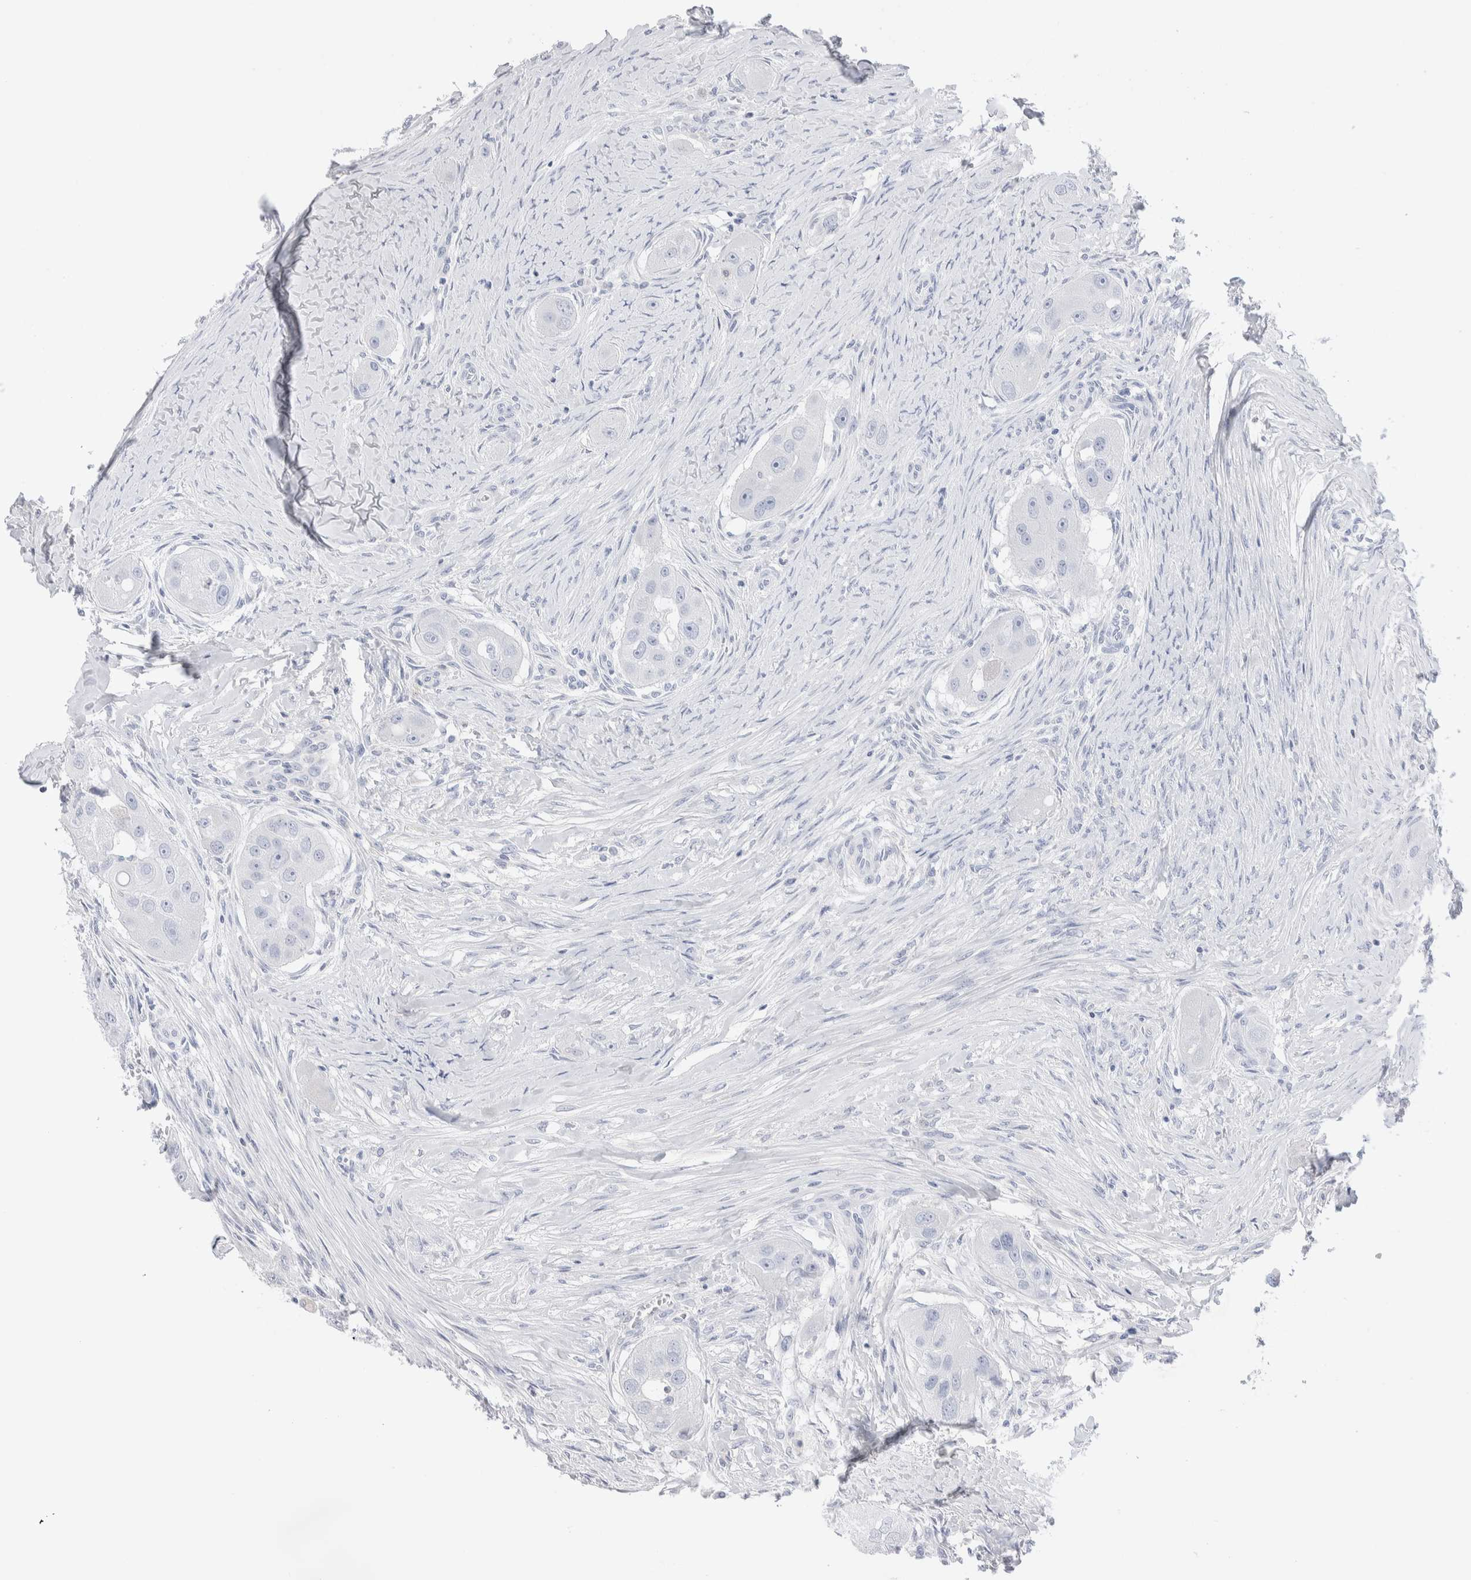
{"staining": {"intensity": "negative", "quantity": "none", "location": "none"}, "tissue": "head and neck cancer", "cell_type": "Tumor cells", "image_type": "cancer", "snomed": [{"axis": "morphology", "description": "Normal tissue, NOS"}, {"axis": "morphology", "description": "Squamous cell carcinoma, NOS"}, {"axis": "topography", "description": "Skeletal muscle"}, {"axis": "topography", "description": "Head-Neck"}], "caption": "High power microscopy photomicrograph of an IHC image of head and neck cancer, revealing no significant expression in tumor cells. (Brightfield microscopy of DAB (3,3'-diaminobenzidine) immunohistochemistry at high magnification).", "gene": "GDA", "patient": {"sex": "male", "age": 51}}